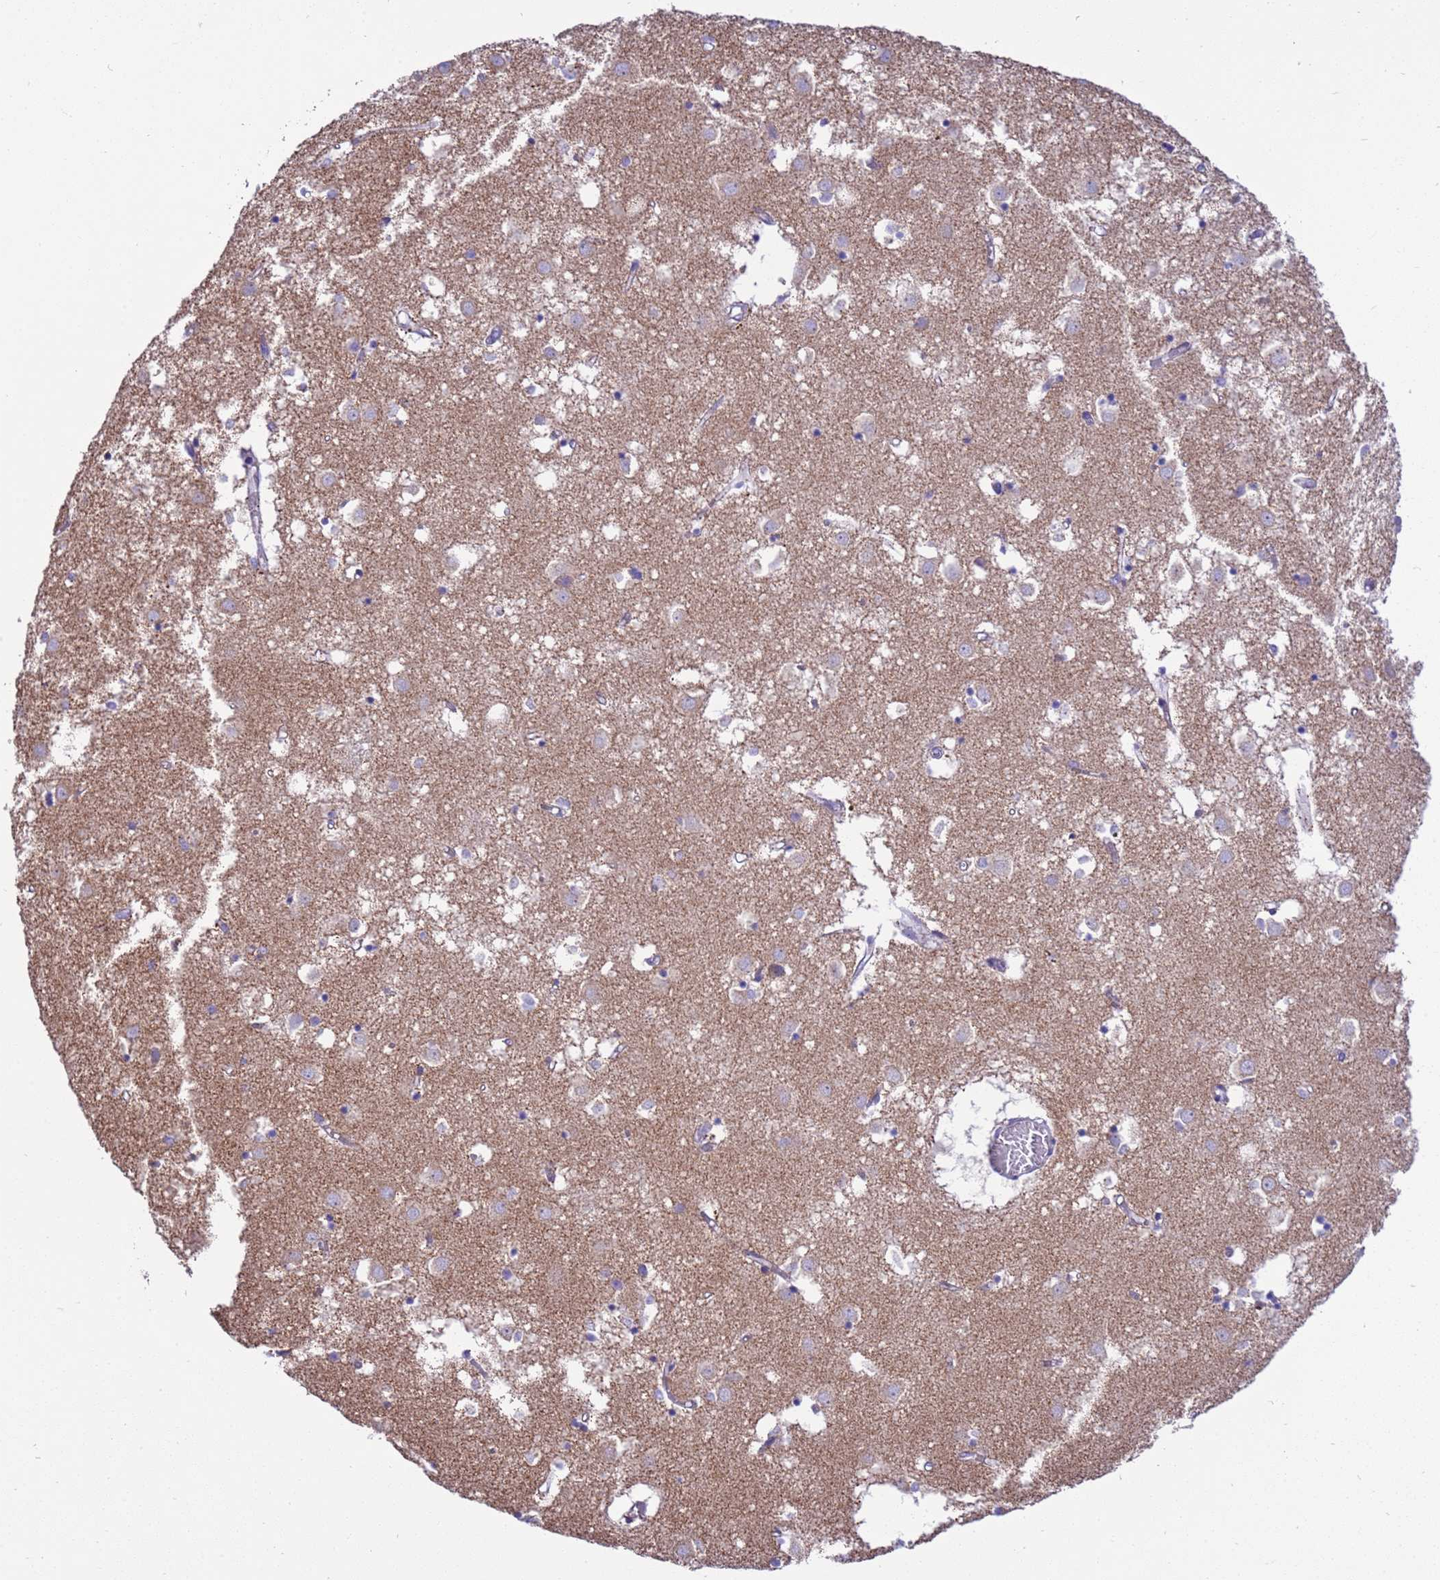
{"staining": {"intensity": "moderate", "quantity": "<25%", "location": "cytoplasmic/membranous"}, "tissue": "caudate", "cell_type": "Glial cells", "image_type": "normal", "snomed": [{"axis": "morphology", "description": "Normal tissue, NOS"}, {"axis": "topography", "description": "Lateral ventricle wall"}], "caption": "The image shows immunohistochemical staining of benign caudate. There is moderate cytoplasmic/membranous staining is seen in about <25% of glial cells. (DAB IHC, brown staining for protein, blue staining for nuclei).", "gene": "RNF165", "patient": {"sex": "male", "age": 70}}